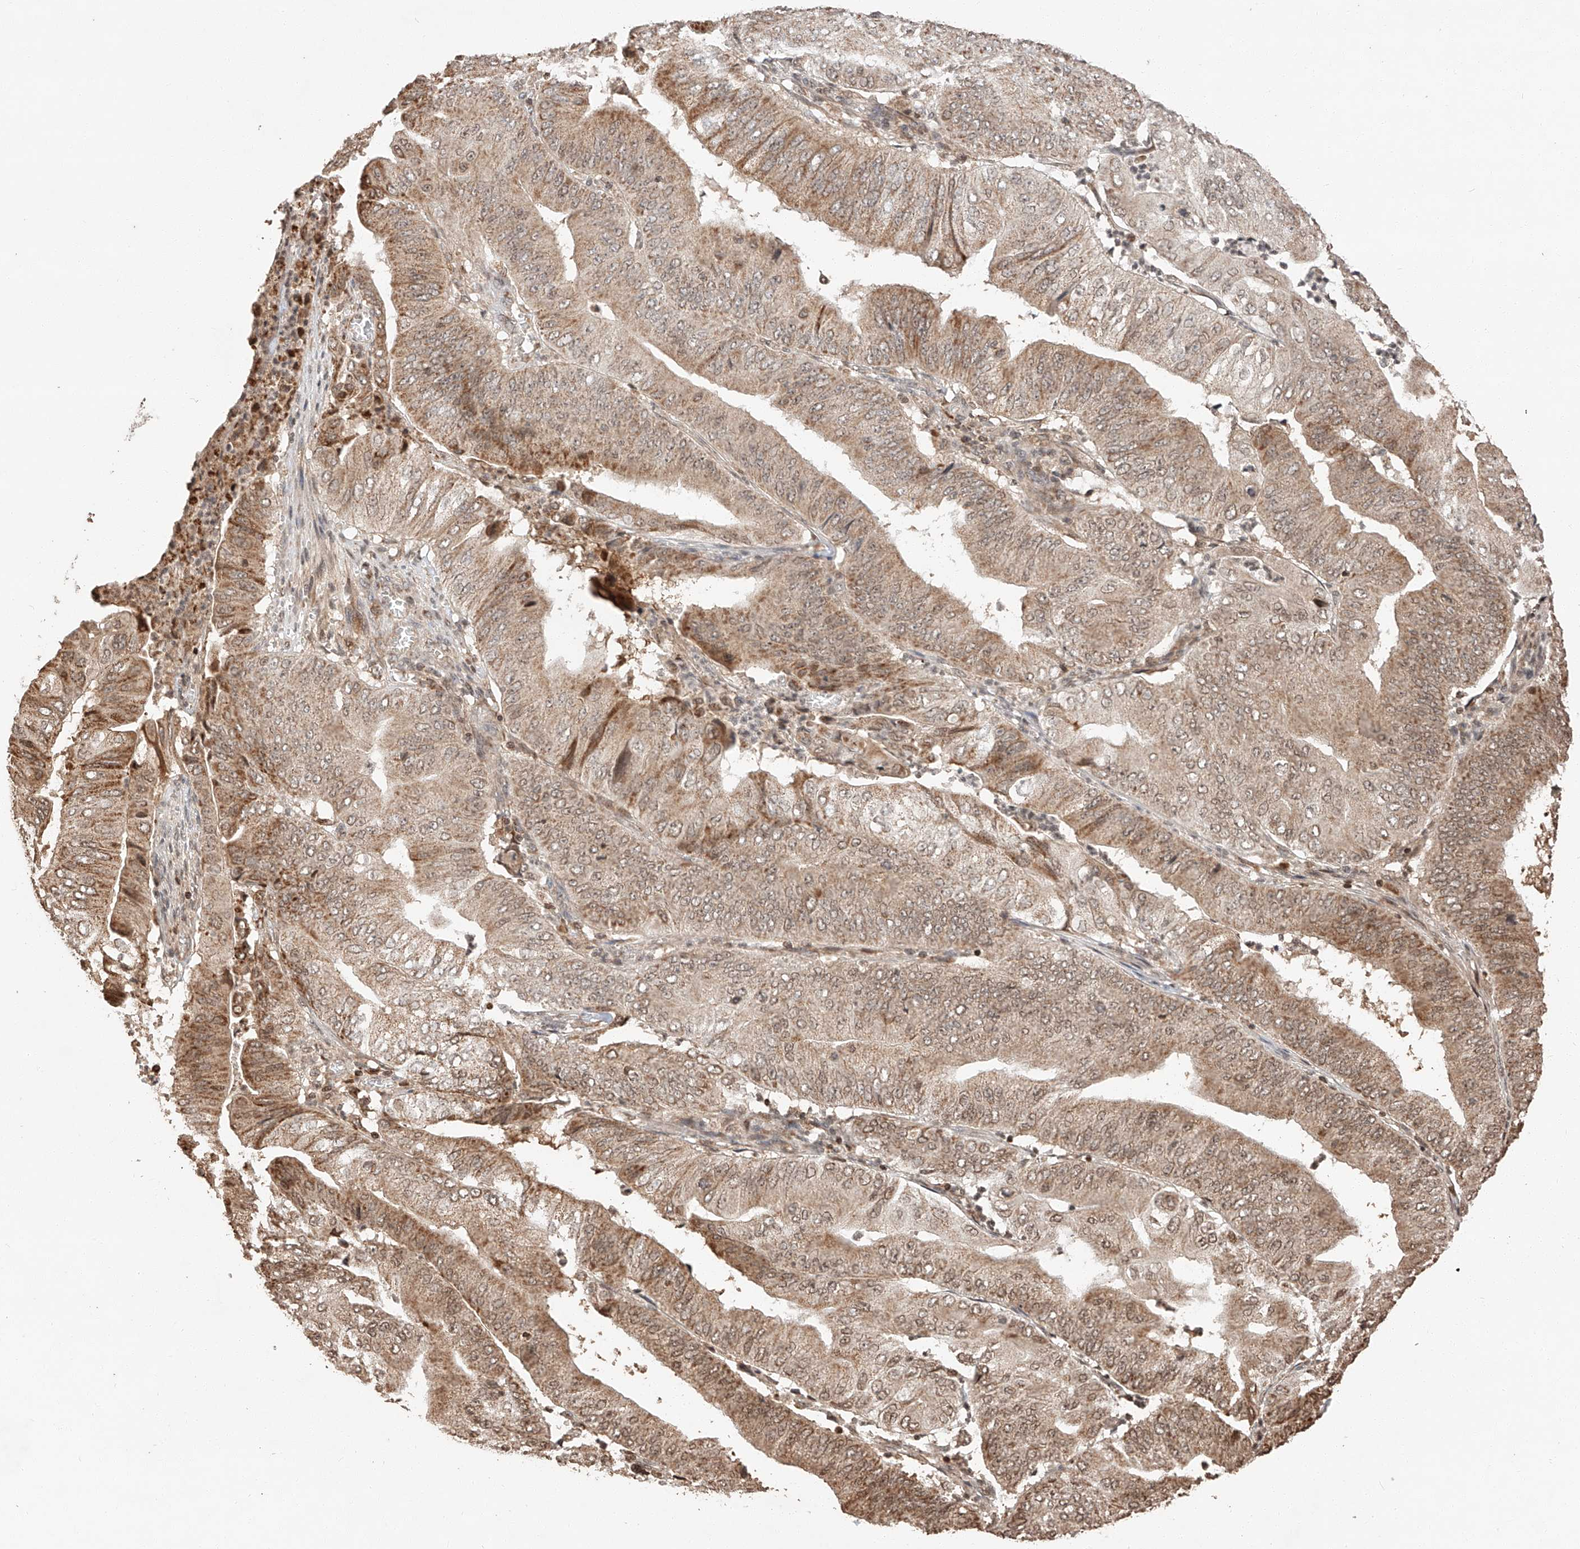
{"staining": {"intensity": "moderate", "quantity": "25%-75%", "location": "cytoplasmic/membranous,nuclear"}, "tissue": "pancreatic cancer", "cell_type": "Tumor cells", "image_type": "cancer", "snomed": [{"axis": "morphology", "description": "Adenocarcinoma, NOS"}, {"axis": "topography", "description": "Pancreas"}], "caption": "The histopathology image exhibits a brown stain indicating the presence of a protein in the cytoplasmic/membranous and nuclear of tumor cells in adenocarcinoma (pancreatic).", "gene": "ARHGAP33", "patient": {"sex": "female", "age": 77}}